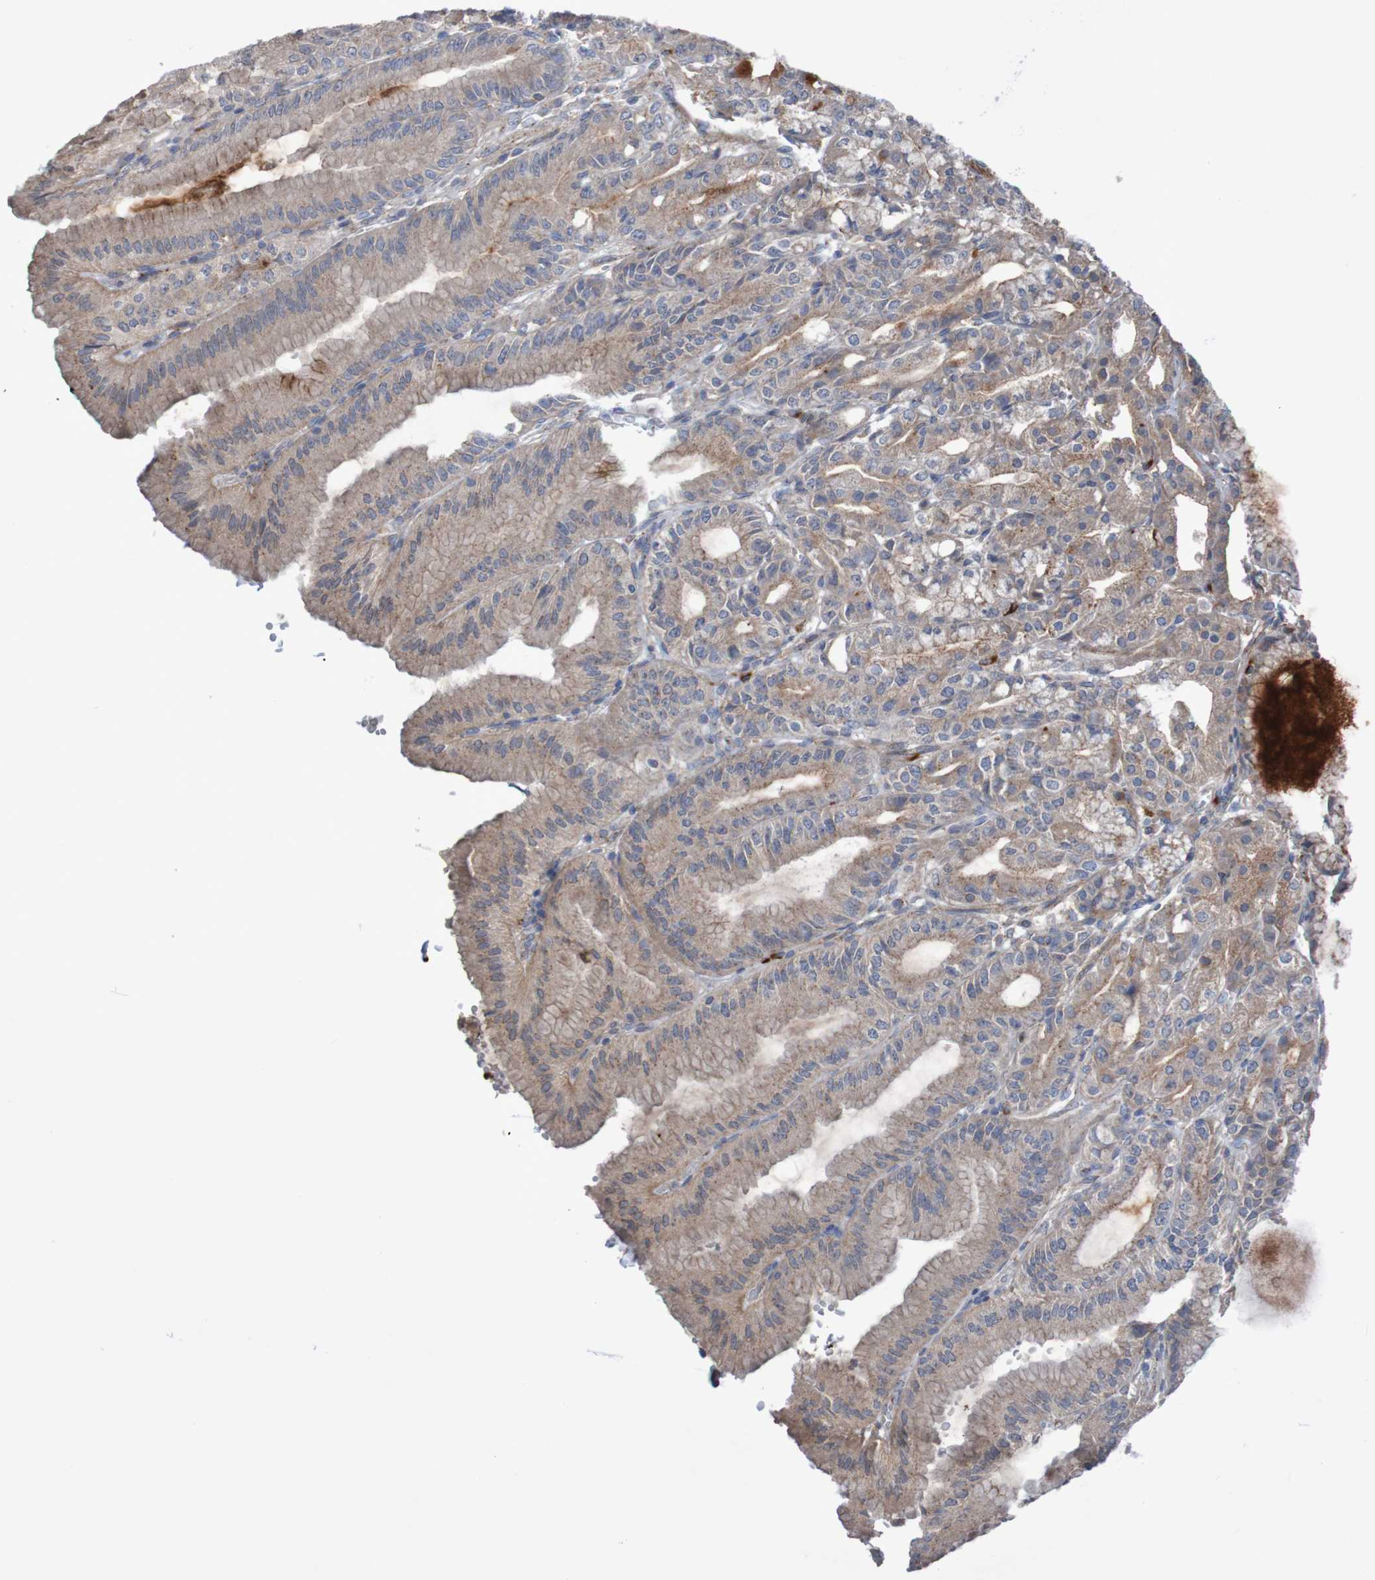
{"staining": {"intensity": "moderate", "quantity": "25%-75%", "location": "cytoplasmic/membranous"}, "tissue": "stomach", "cell_type": "Glandular cells", "image_type": "normal", "snomed": [{"axis": "morphology", "description": "Normal tissue, NOS"}, {"axis": "topography", "description": "Stomach, lower"}], "caption": "IHC staining of normal stomach, which reveals medium levels of moderate cytoplasmic/membranous positivity in about 25%-75% of glandular cells indicating moderate cytoplasmic/membranous protein staining. The staining was performed using DAB (brown) for protein detection and nuclei were counterstained in hematoxylin (blue).", "gene": "ANGPT4", "patient": {"sex": "male", "age": 71}}